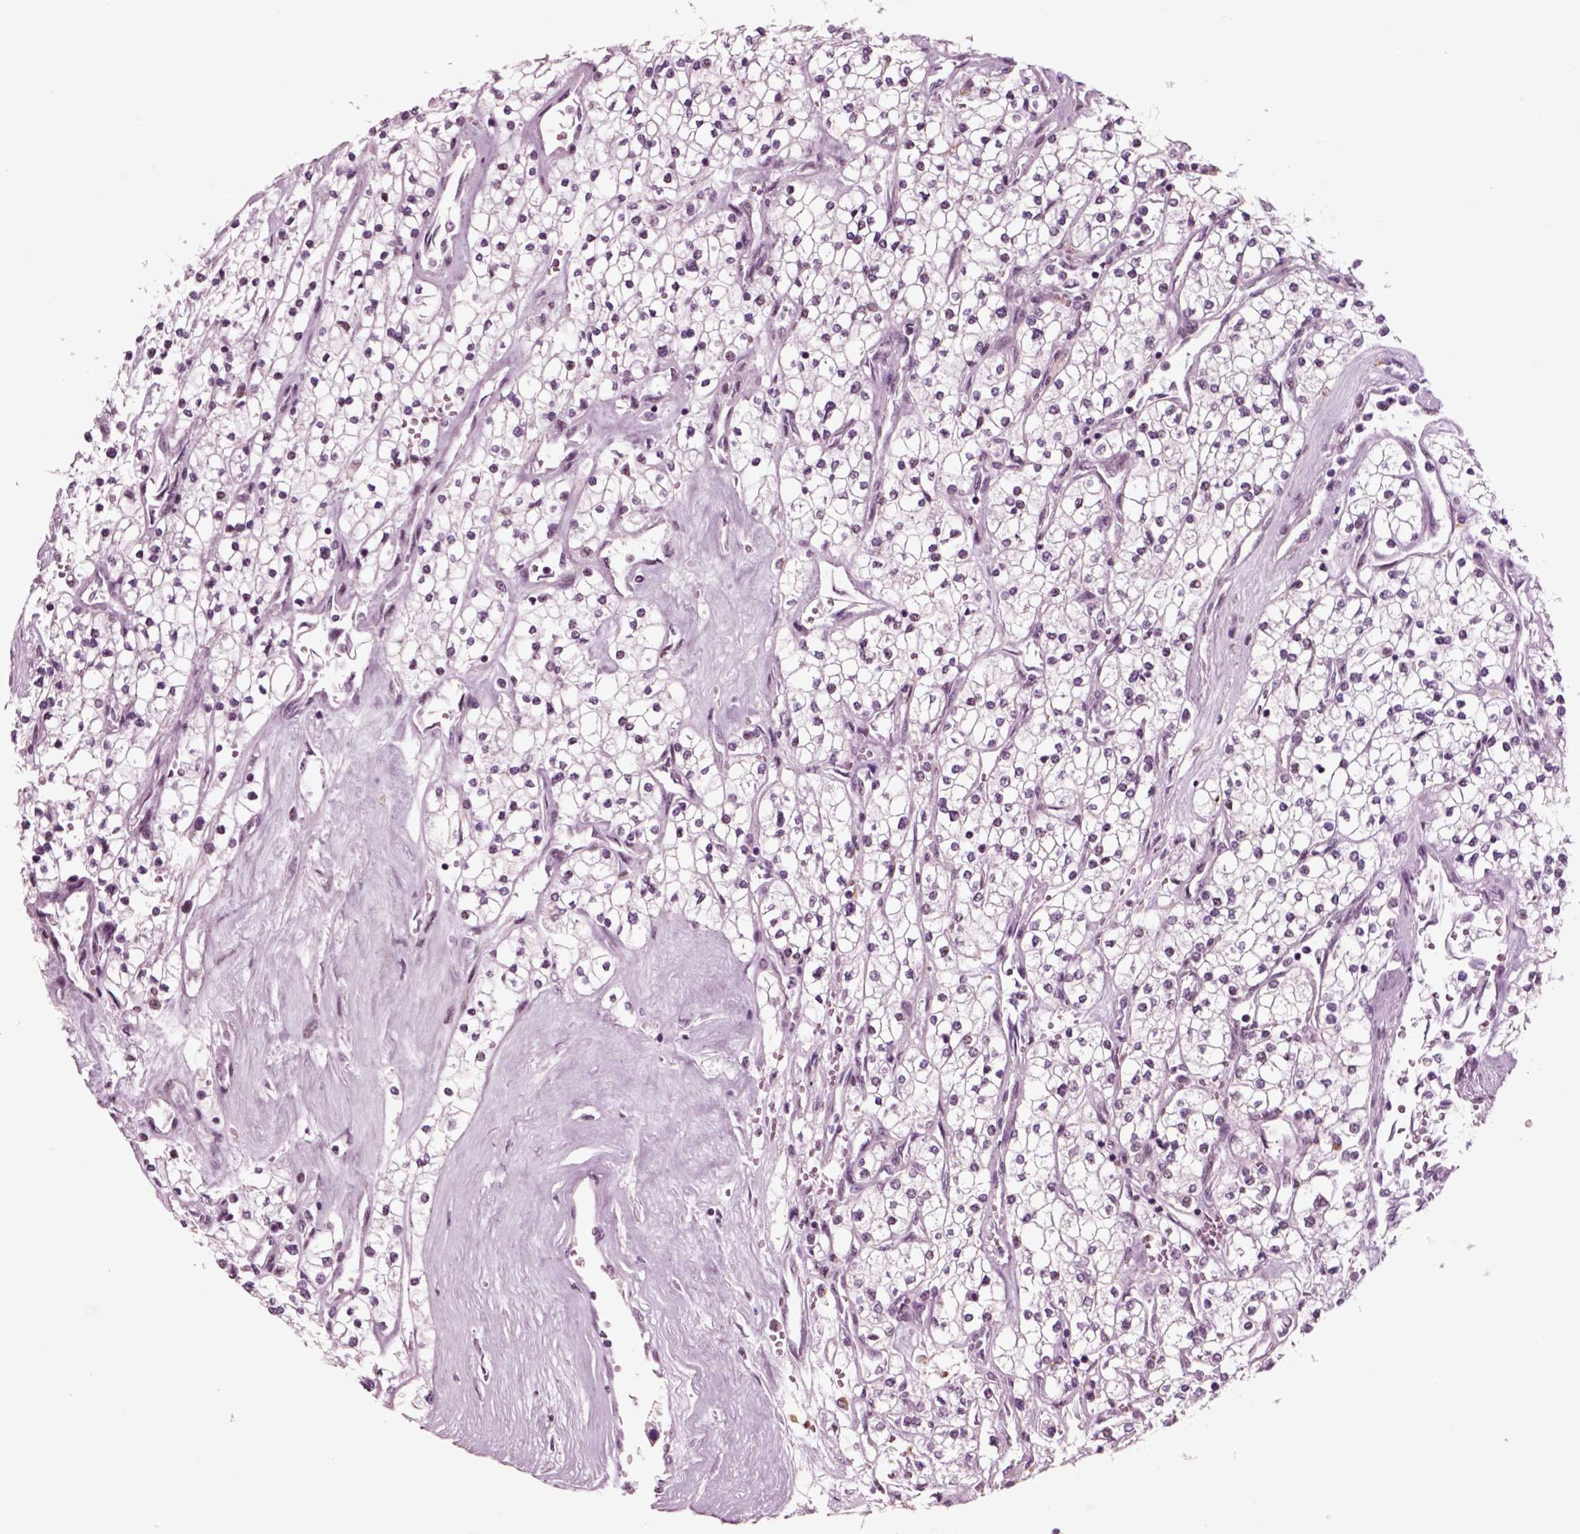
{"staining": {"intensity": "negative", "quantity": "none", "location": "none"}, "tissue": "renal cancer", "cell_type": "Tumor cells", "image_type": "cancer", "snomed": [{"axis": "morphology", "description": "Adenocarcinoma, NOS"}, {"axis": "topography", "description": "Kidney"}], "caption": "Renal adenocarcinoma stained for a protein using immunohistochemistry (IHC) demonstrates no positivity tumor cells.", "gene": "CHGB", "patient": {"sex": "male", "age": 80}}